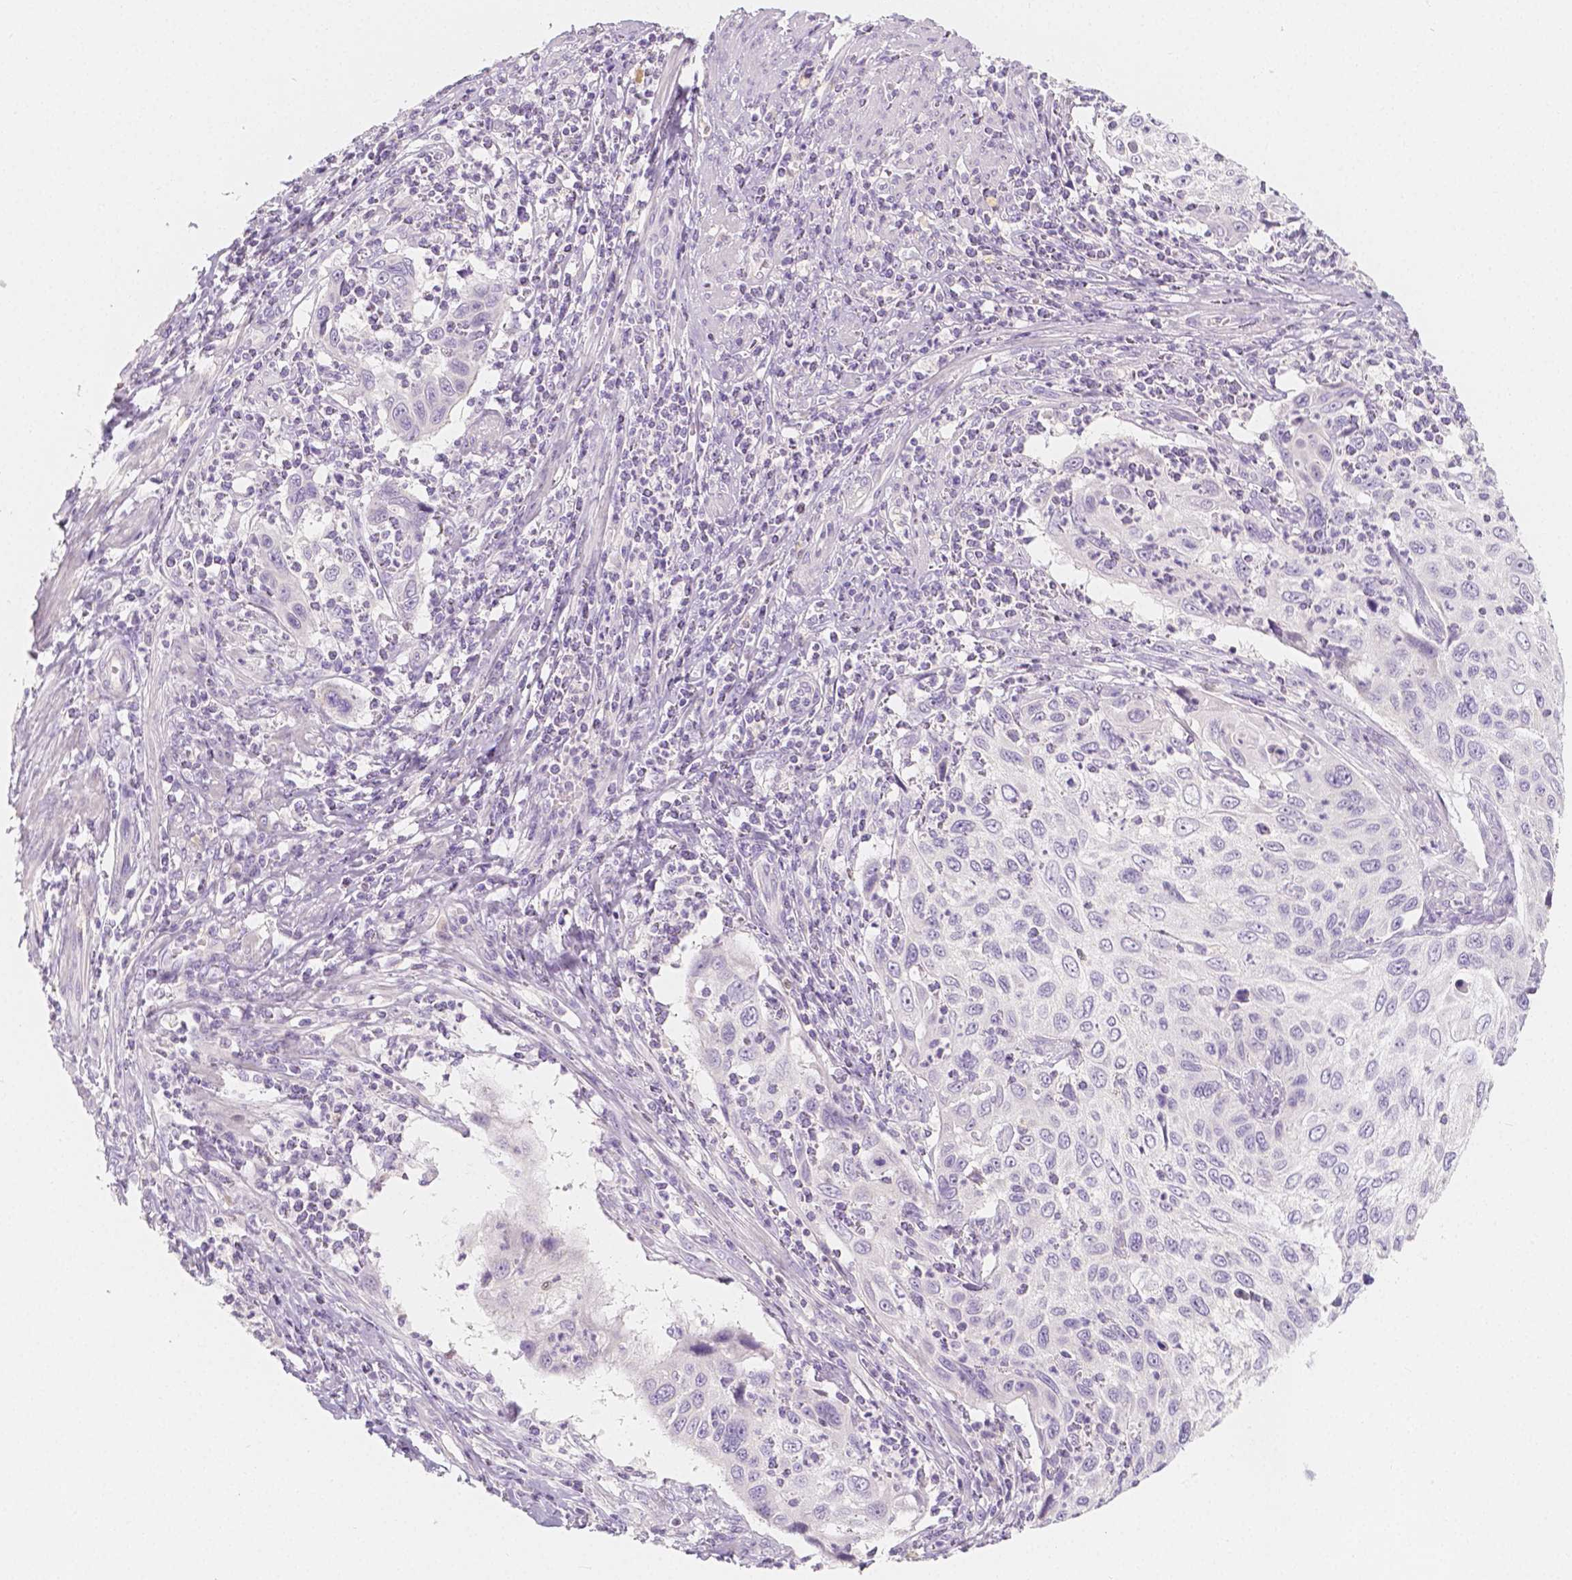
{"staining": {"intensity": "negative", "quantity": "none", "location": "none"}, "tissue": "cervical cancer", "cell_type": "Tumor cells", "image_type": "cancer", "snomed": [{"axis": "morphology", "description": "Squamous cell carcinoma, NOS"}, {"axis": "topography", "description": "Cervix"}], "caption": "The photomicrograph exhibits no staining of tumor cells in cervical cancer (squamous cell carcinoma). (Immunohistochemistry (ihc), brightfield microscopy, high magnification).", "gene": "BATF", "patient": {"sex": "female", "age": 70}}